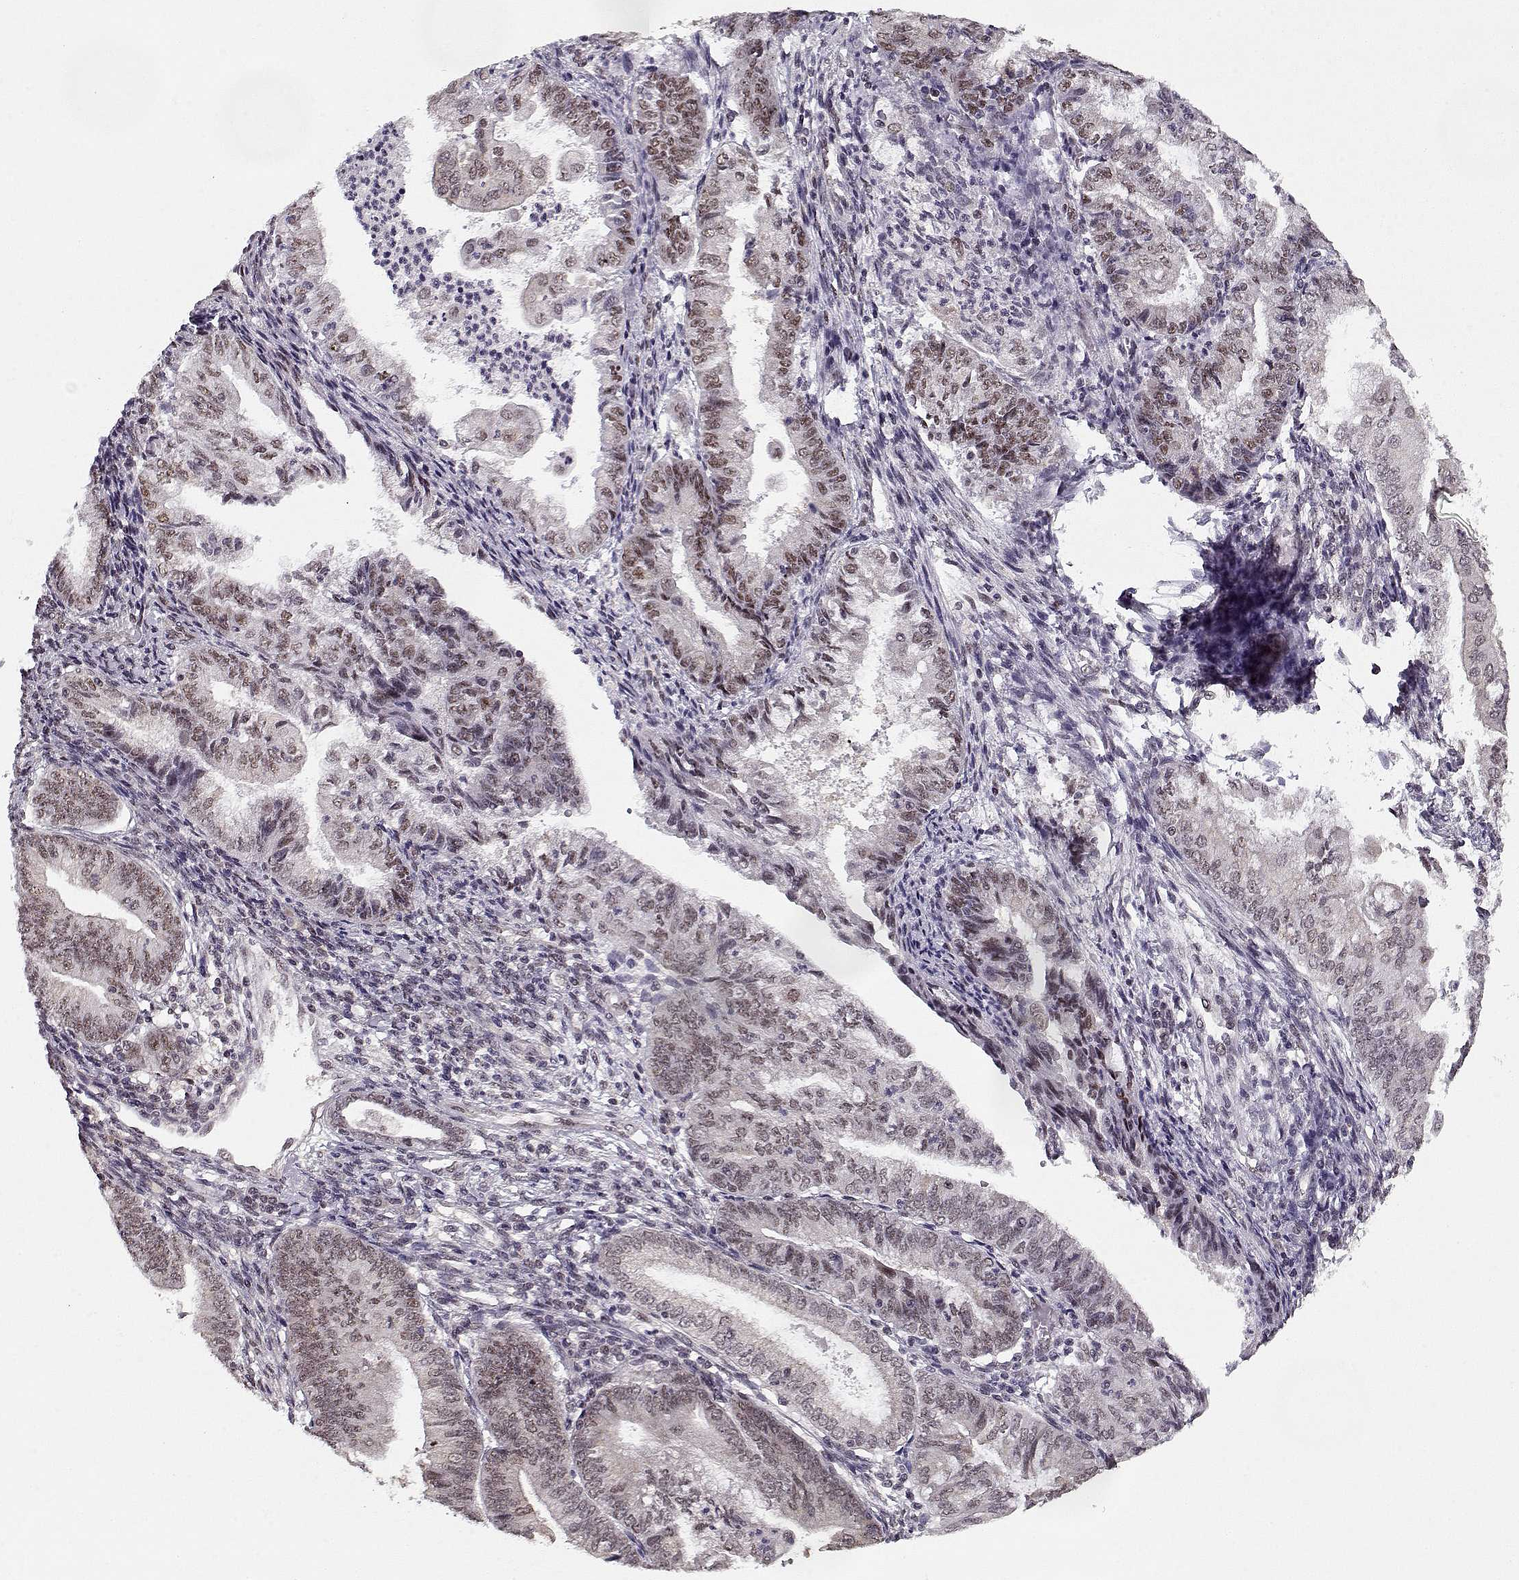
{"staining": {"intensity": "weak", "quantity": ">75%", "location": "nuclear"}, "tissue": "endometrial cancer", "cell_type": "Tumor cells", "image_type": "cancer", "snomed": [{"axis": "morphology", "description": "Adenocarcinoma, NOS"}, {"axis": "topography", "description": "Endometrium"}], "caption": "Protein staining demonstrates weak nuclear staining in about >75% of tumor cells in endometrial cancer.", "gene": "TESPA1", "patient": {"sex": "female", "age": 55}}